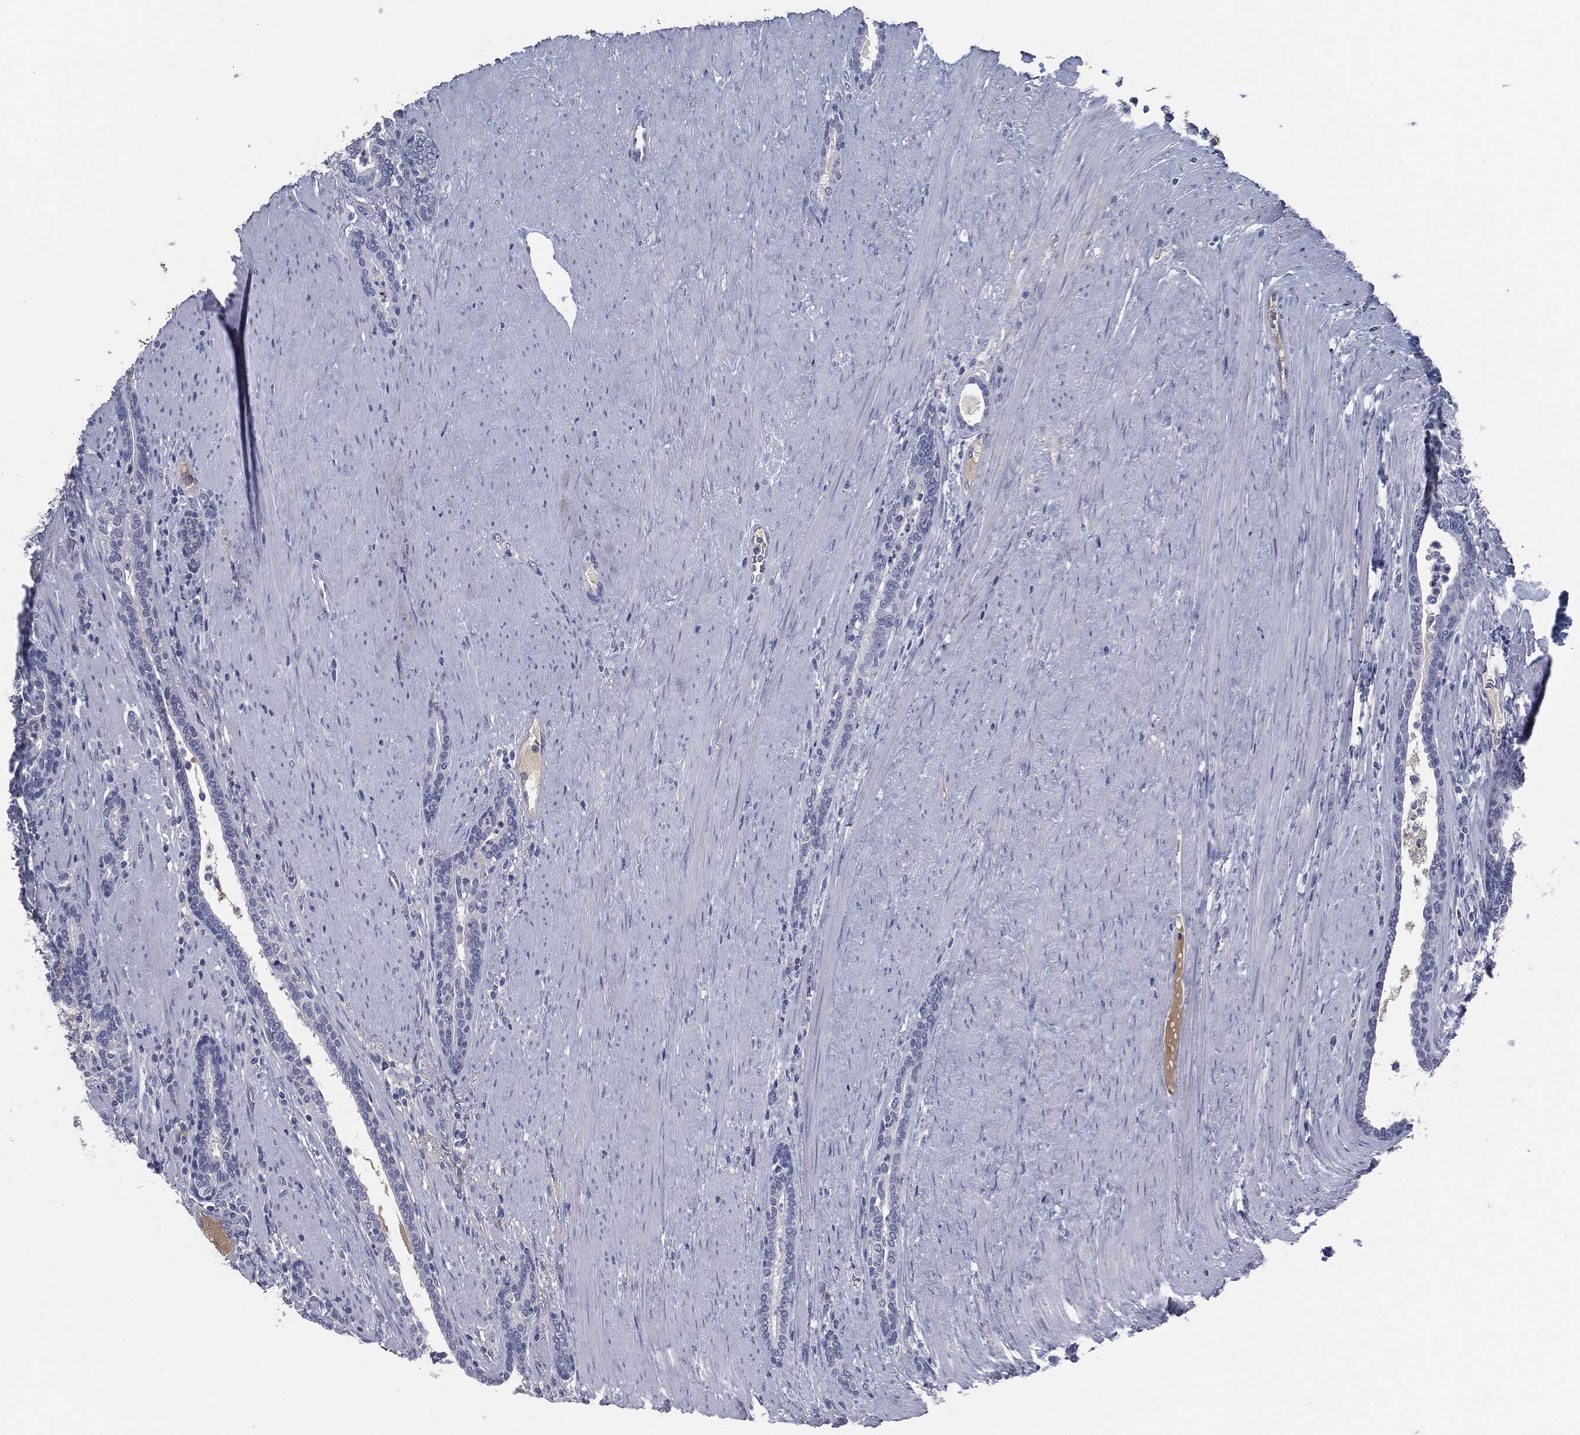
{"staining": {"intensity": "negative", "quantity": "none", "location": "none"}, "tissue": "prostate cancer", "cell_type": "Tumor cells", "image_type": "cancer", "snomed": [{"axis": "morphology", "description": "Adenocarcinoma, Low grade"}, {"axis": "topography", "description": "Prostate"}], "caption": "Image shows no protein positivity in tumor cells of prostate cancer (adenocarcinoma (low-grade)) tissue. (Brightfield microscopy of DAB immunohistochemistry at high magnification).", "gene": "MST1", "patient": {"sex": "male", "age": 68}}